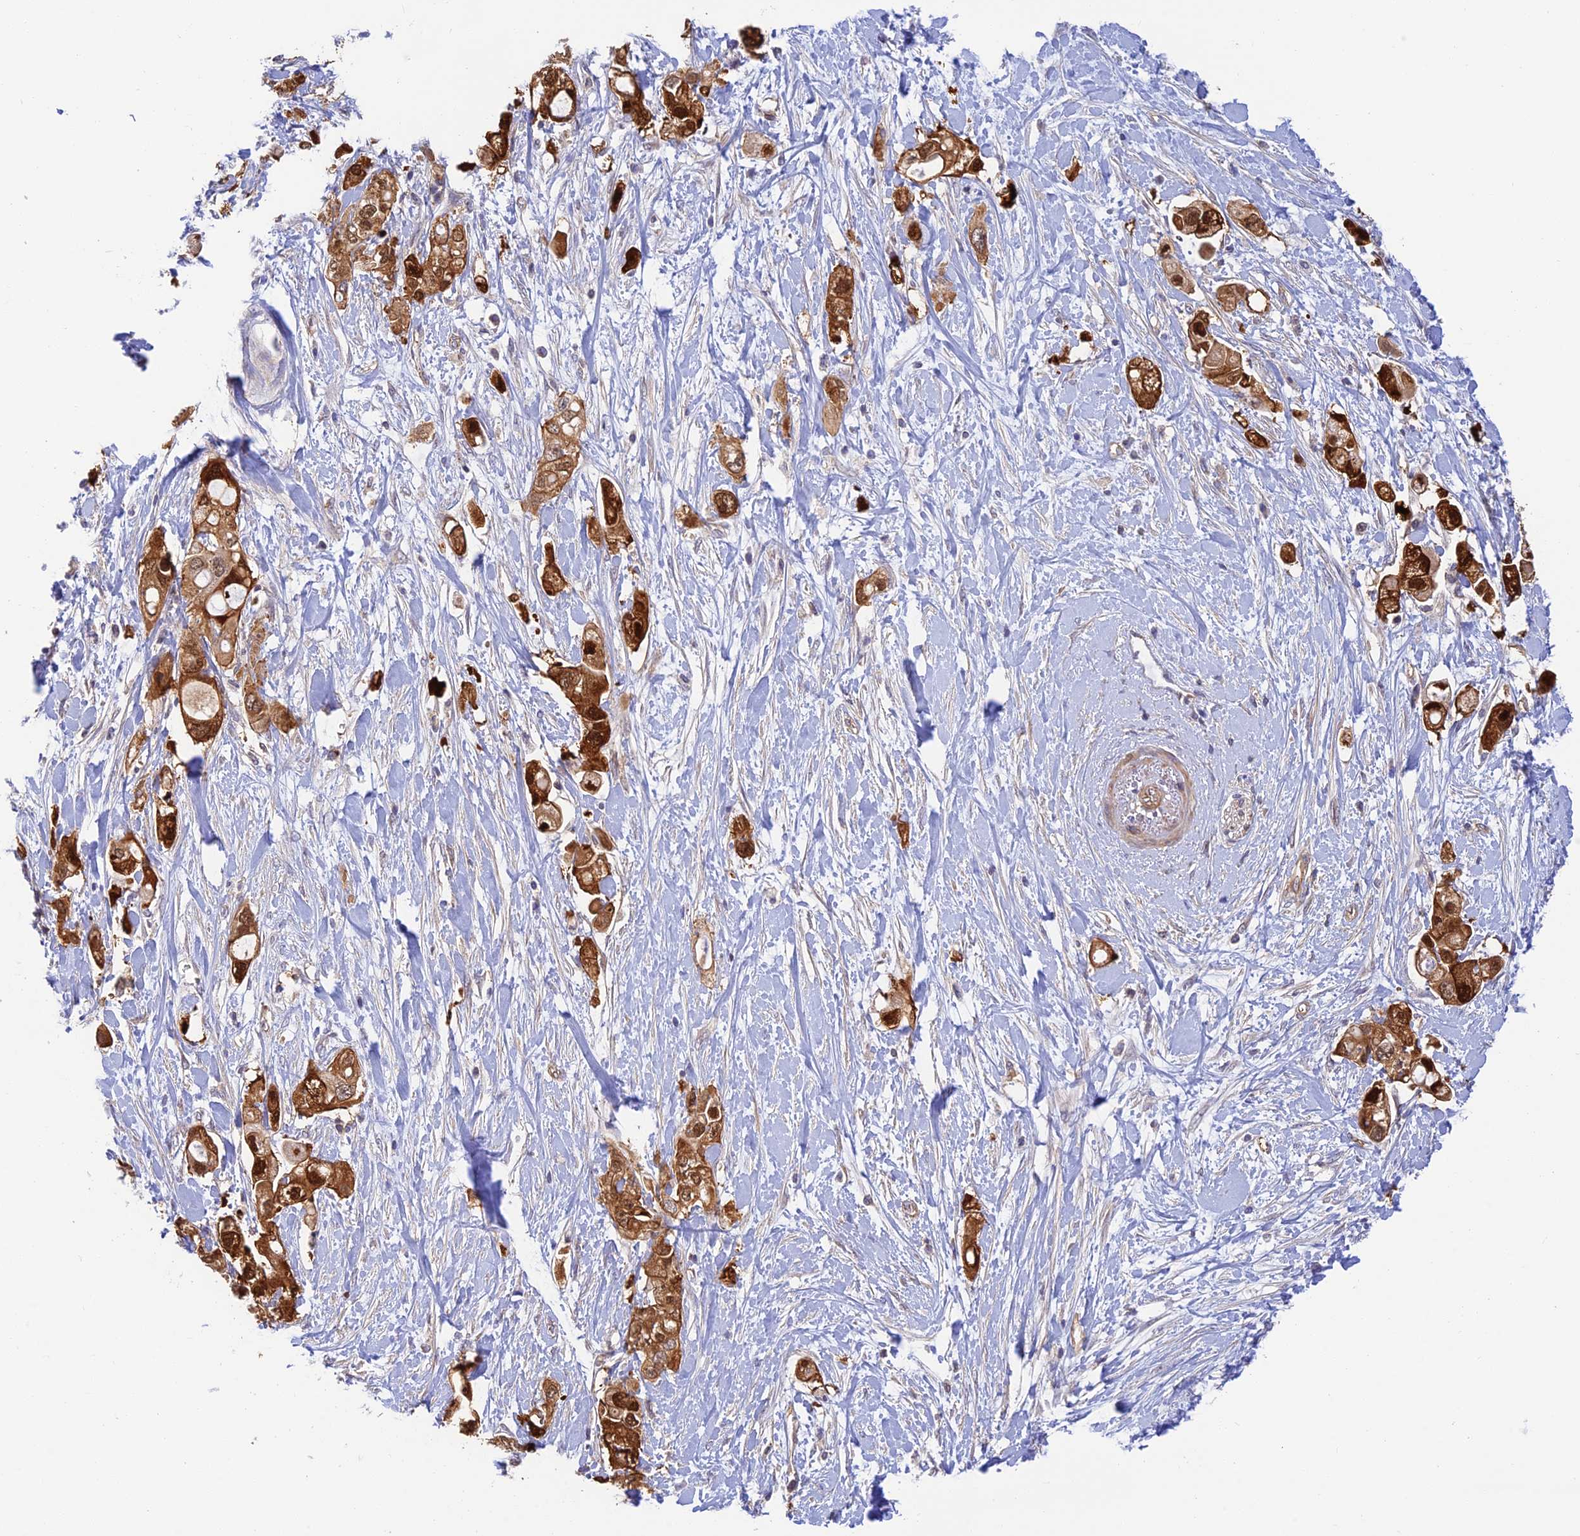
{"staining": {"intensity": "strong", "quantity": ">75%", "location": "cytoplasmic/membranous,nuclear"}, "tissue": "pancreatic cancer", "cell_type": "Tumor cells", "image_type": "cancer", "snomed": [{"axis": "morphology", "description": "Adenocarcinoma, NOS"}, {"axis": "topography", "description": "Pancreas"}], "caption": "Human adenocarcinoma (pancreatic) stained with a protein marker demonstrates strong staining in tumor cells.", "gene": "PPP1R12C", "patient": {"sex": "female", "age": 56}}